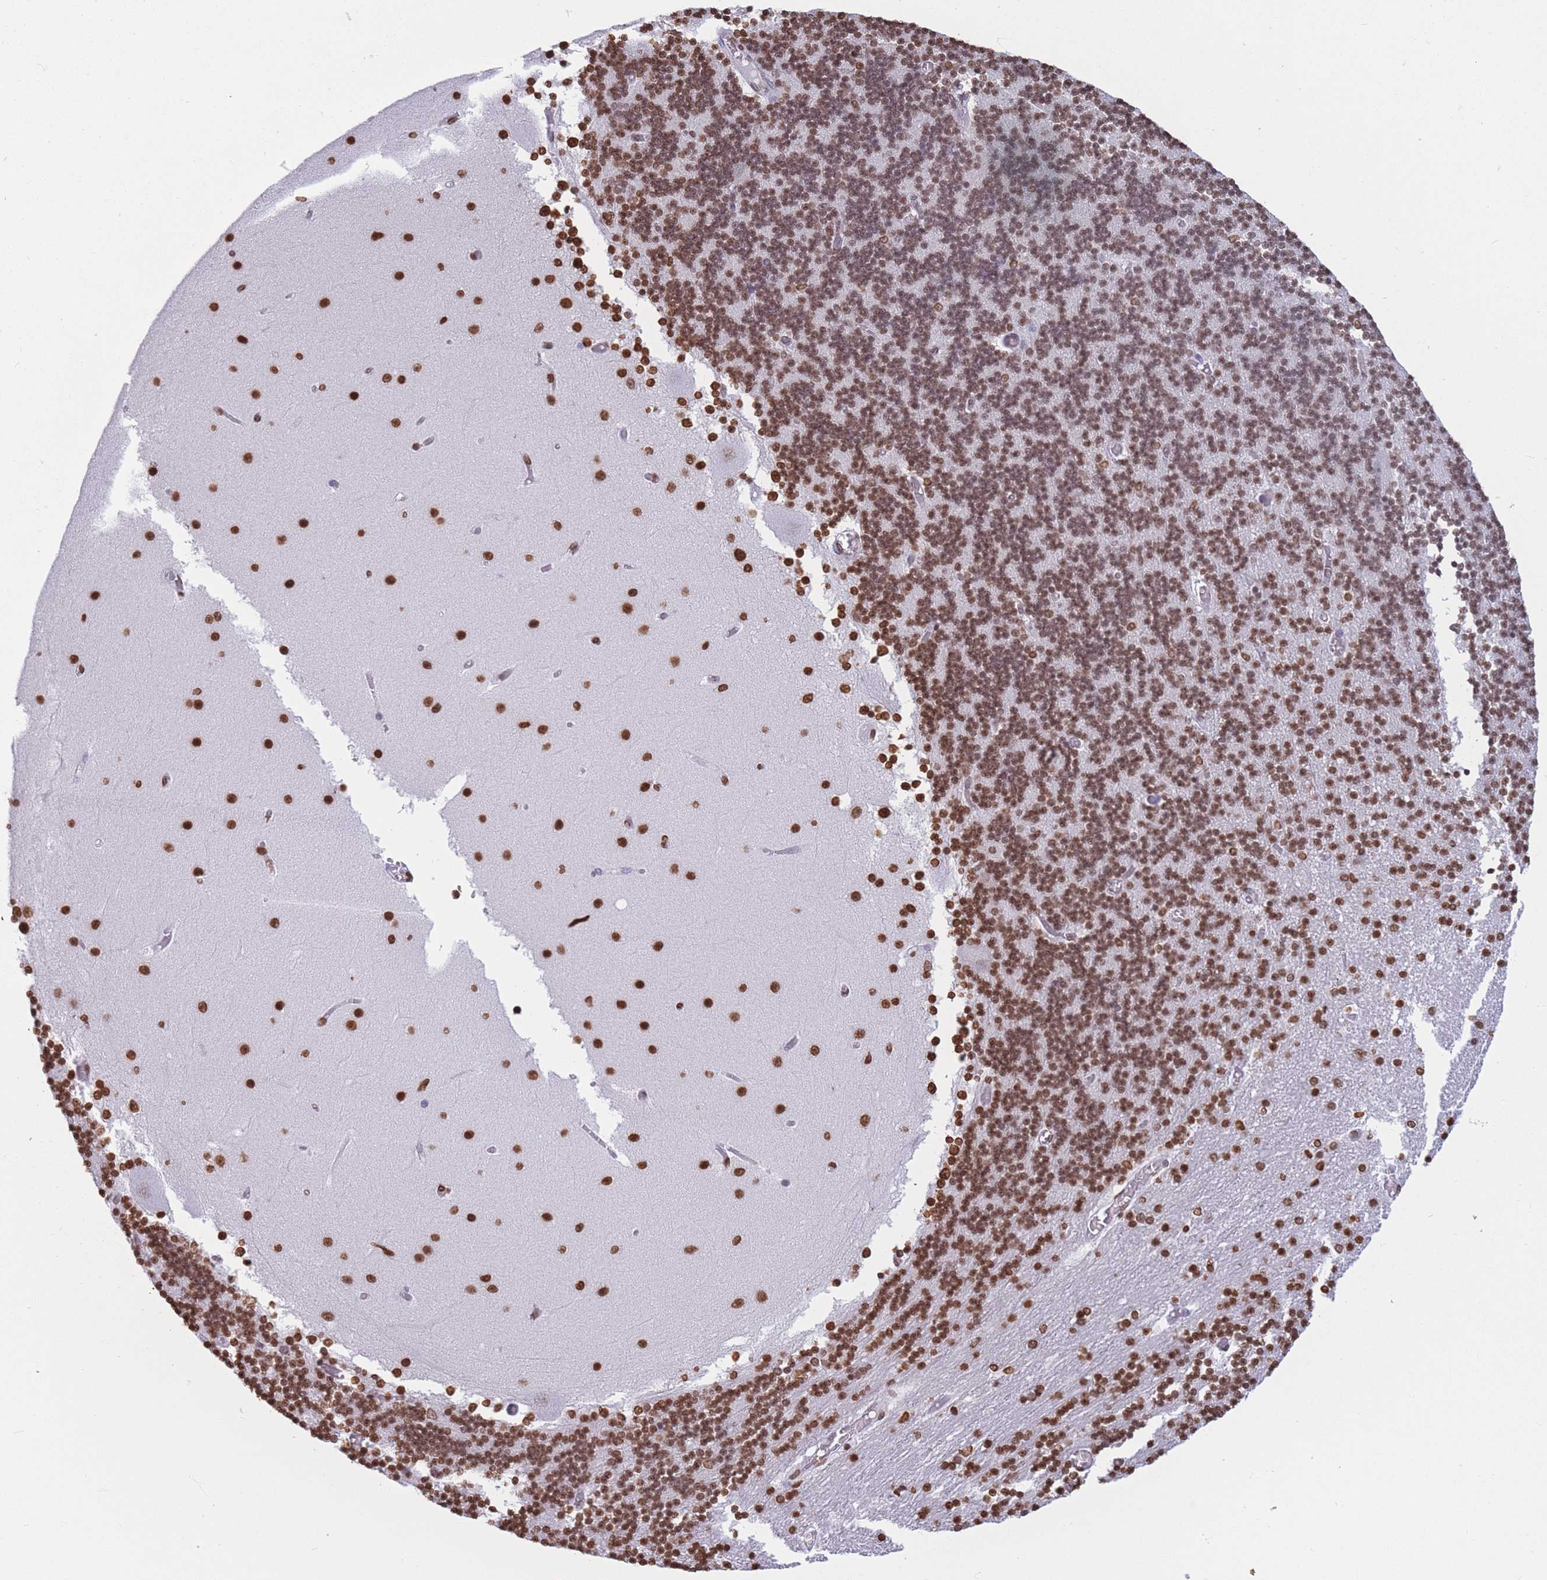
{"staining": {"intensity": "strong", "quantity": ">75%", "location": "nuclear"}, "tissue": "cerebellum", "cell_type": "Cells in granular layer", "image_type": "normal", "snomed": [{"axis": "morphology", "description": "Normal tissue, NOS"}, {"axis": "topography", "description": "Cerebellum"}], "caption": "Cerebellum was stained to show a protein in brown. There is high levels of strong nuclear positivity in approximately >75% of cells in granular layer.", "gene": "RYK", "patient": {"sex": "female", "age": 28}}